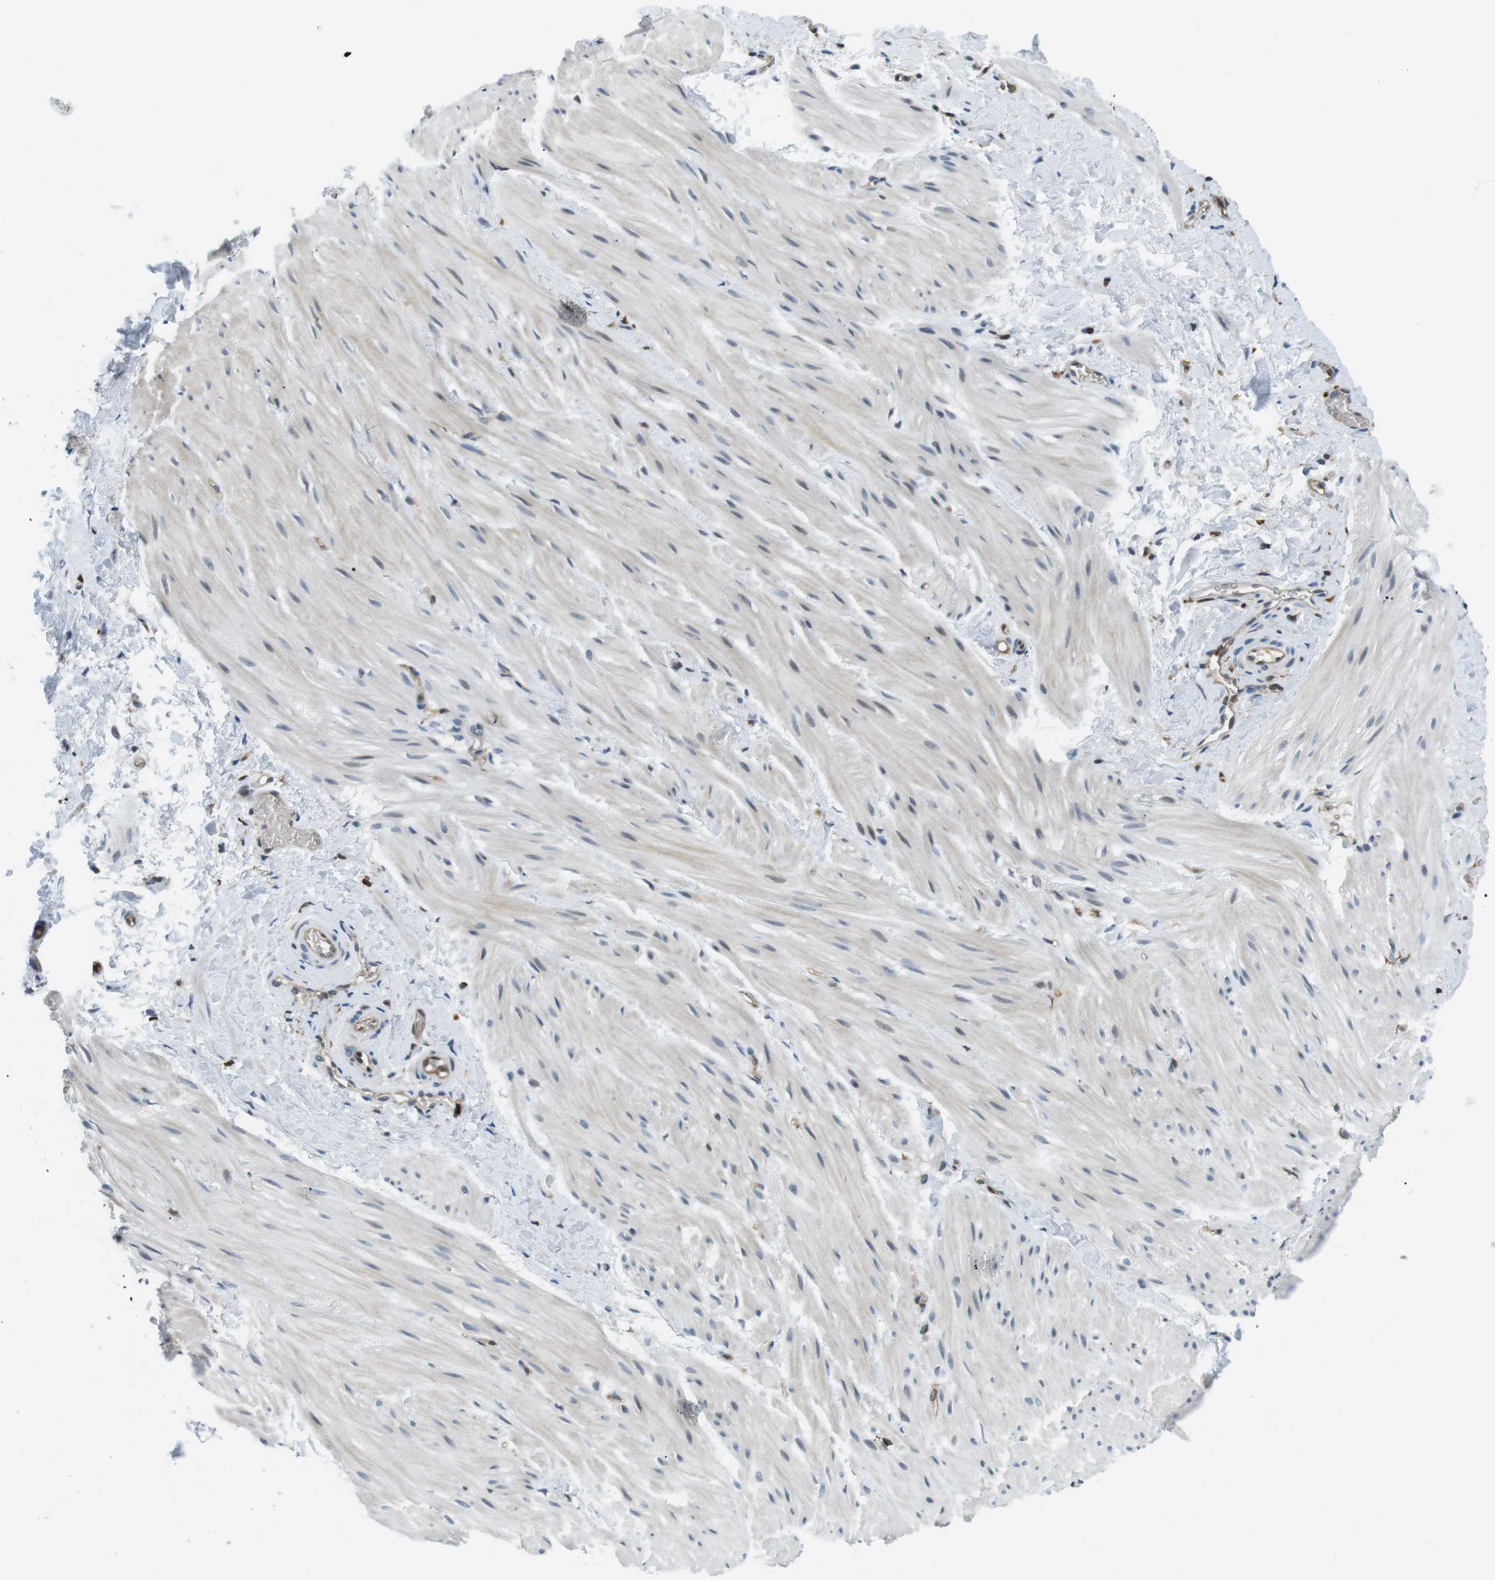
{"staining": {"intensity": "negative", "quantity": "none", "location": "none"}, "tissue": "smooth muscle", "cell_type": "Smooth muscle cells", "image_type": "normal", "snomed": [{"axis": "morphology", "description": "Normal tissue, NOS"}, {"axis": "topography", "description": "Smooth muscle"}], "caption": "The image shows no significant staining in smooth muscle cells of smooth muscle. (DAB immunohistochemistry (IHC) visualized using brightfield microscopy, high magnification).", "gene": "STK10", "patient": {"sex": "male", "age": 16}}